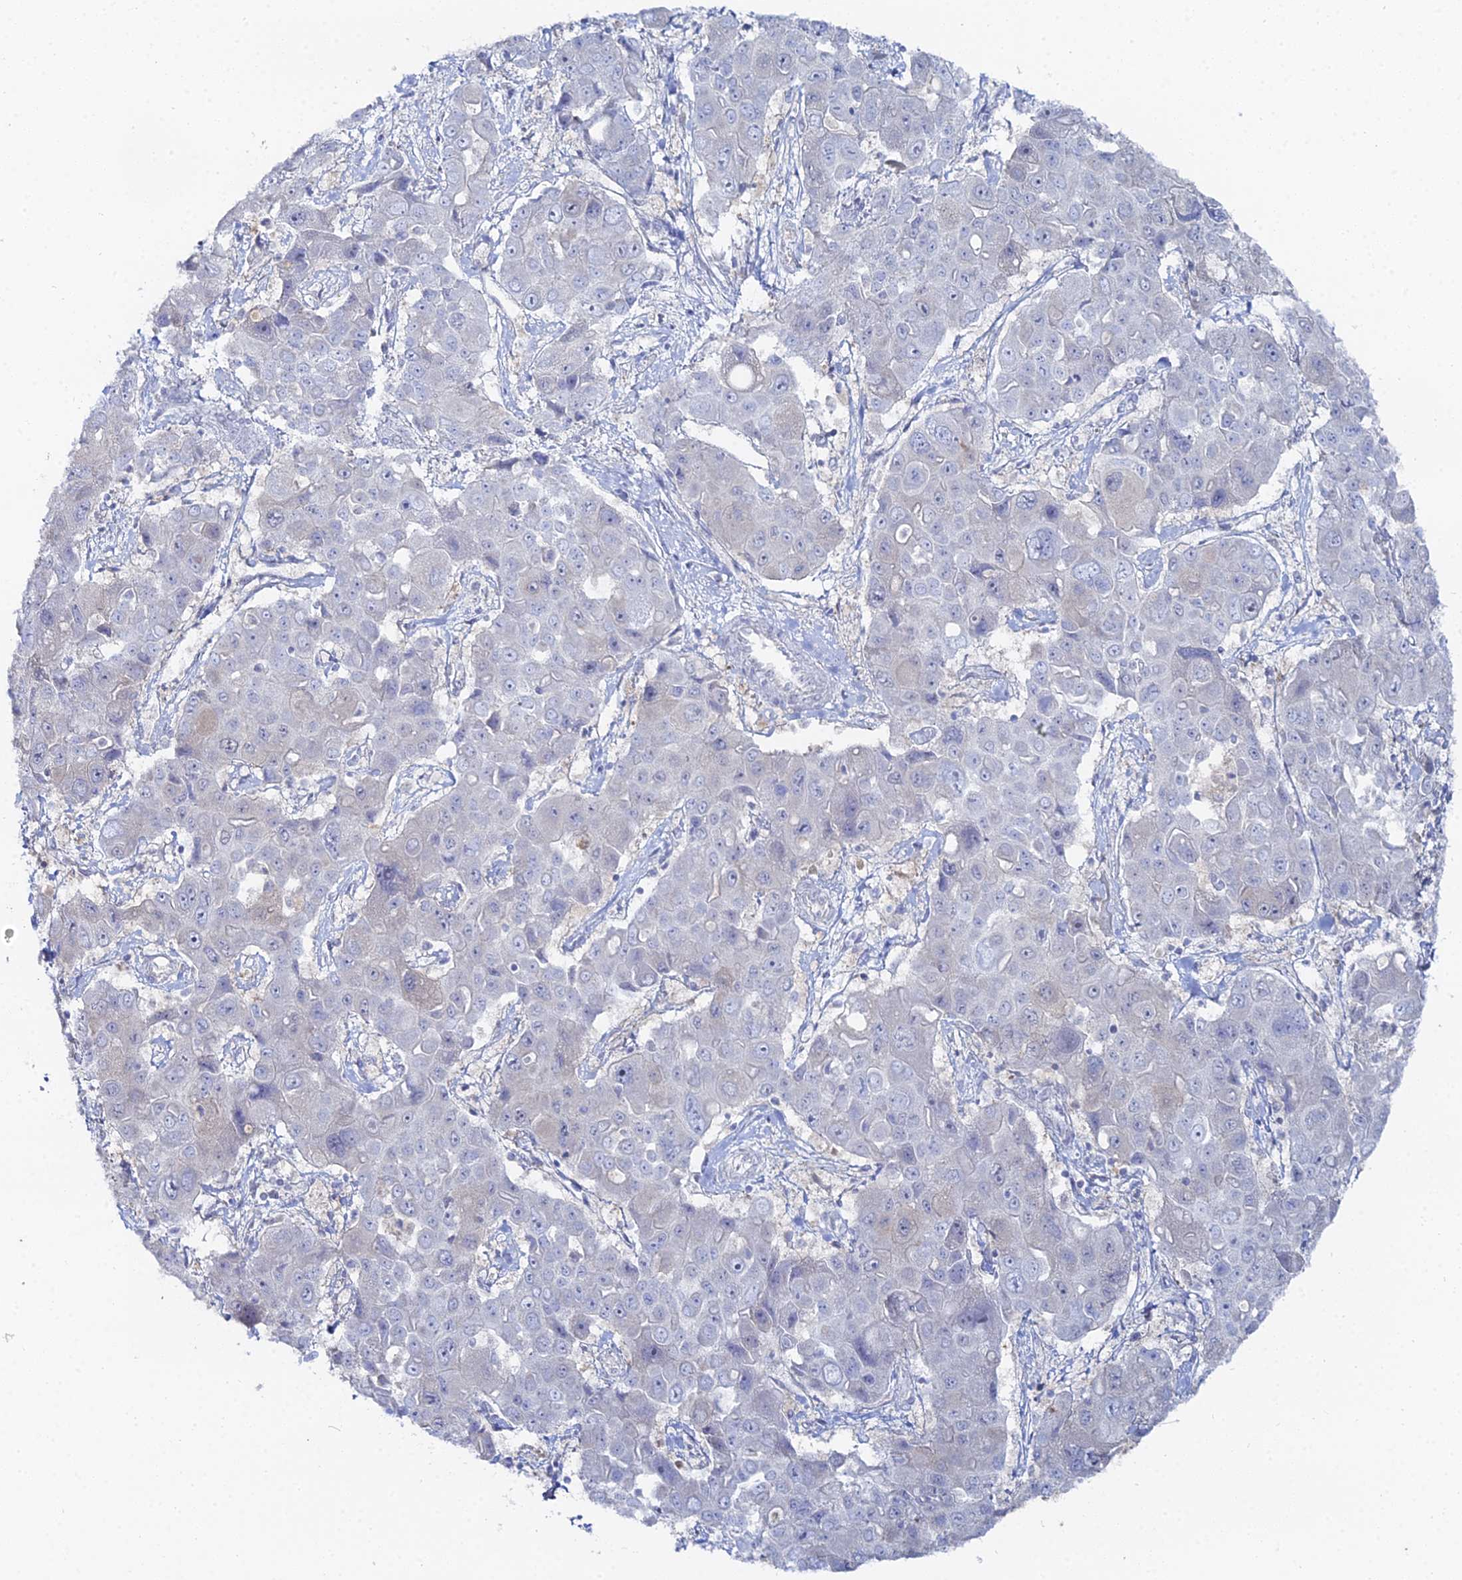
{"staining": {"intensity": "negative", "quantity": "none", "location": "none"}, "tissue": "liver cancer", "cell_type": "Tumor cells", "image_type": "cancer", "snomed": [{"axis": "morphology", "description": "Cholangiocarcinoma"}, {"axis": "topography", "description": "Liver"}], "caption": "The histopathology image reveals no significant positivity in tumor cells of liver cancer (cholangiocarcinoma).", "gene": "THAP4", "patient": {"sex": "male", "age": 67}}